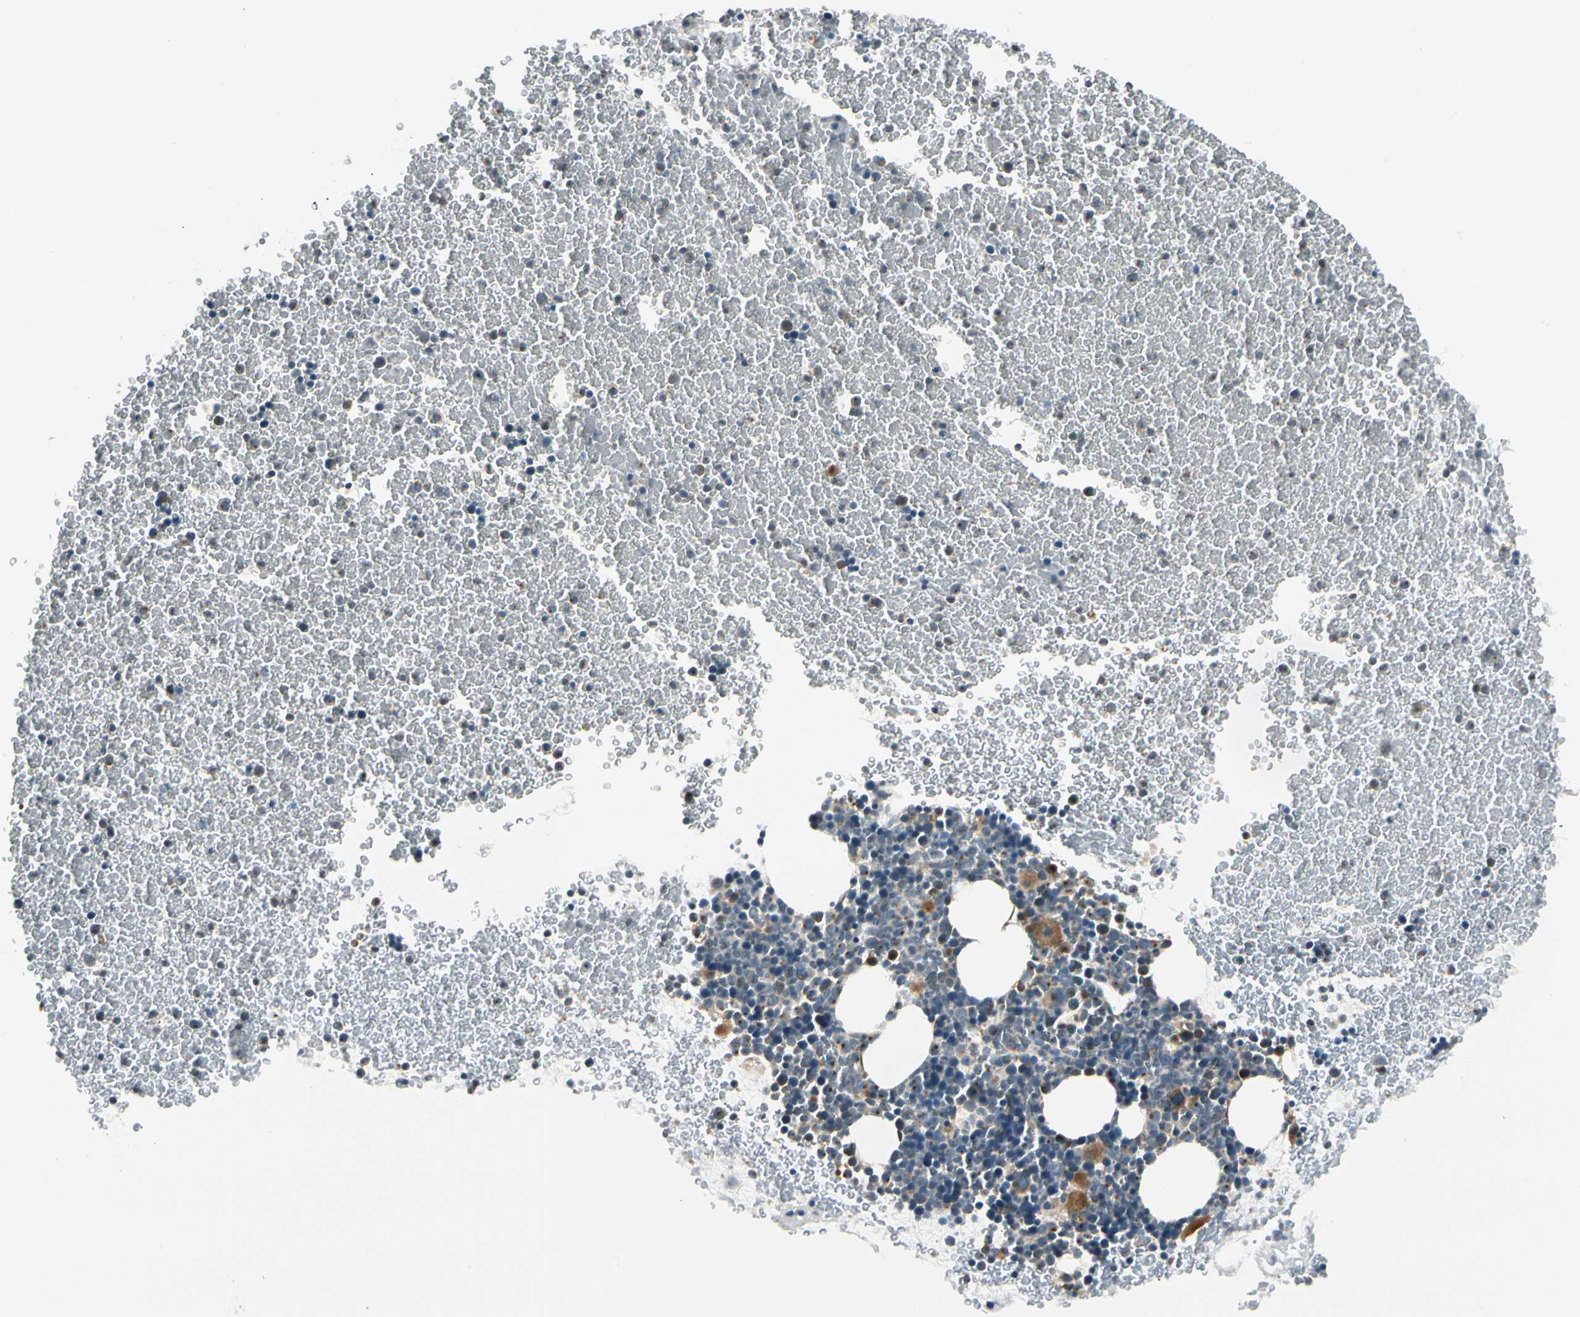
{"staining": {"intensity": "strong", "quantity": "<25%", "location": "cytoplasmic/membranous"}, "tissue": "bone marrow", "cell_type": "Hematopoietic cells", "image_type": "normal", "snomed": [{"axis": "morphology", "description": "Normal tissue, NOS"}, {"axis": "topography", "description": "Bone marrow"}], "caption": "Brown immunohistochemical staining in unremarkable human bone marrow displays strong cytoplasmic/membranous expression in approximately <25% of hematopoietic cells.", "gene": "BNIP1", "patient": {"sex": "female", "age": 53}}